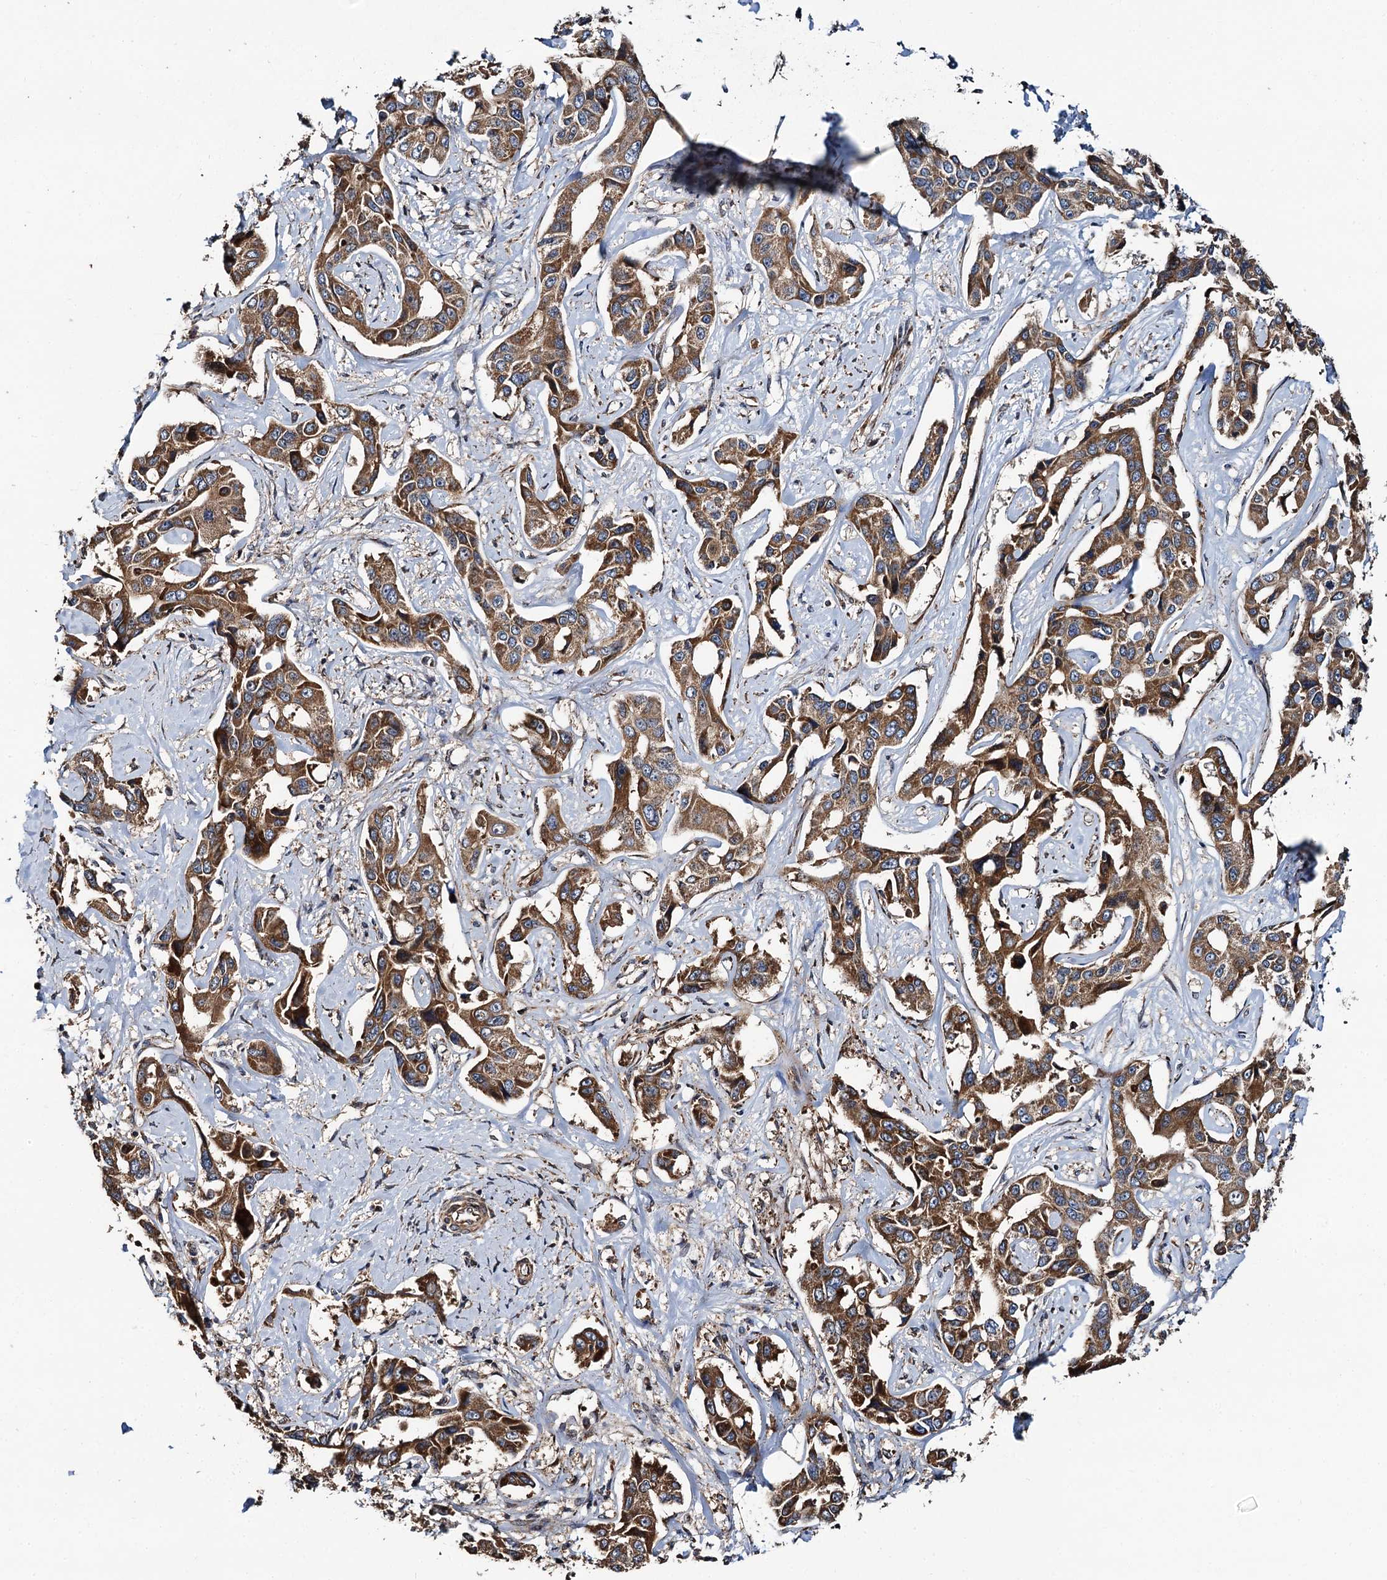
{"staining": {"intensity": "moderate", "quantity": ">75%", "location": "cytoplasmic/membranous"}, "tissue": "liver cancer", "cell_type": "Tumor cells", "image_type": "cancer", "snomed": [{"axis": "morphology", "description": "Cholangiocarcinoma"}, {"axis": "topography", "description": "Liver"}], "caption": "Cholangiocarcinoma (liver) stained for a protein shows moderate cytoplasmic/membranous positivity in tumor cells.", "gene": "NEK1", "patient": {"sex": "male", "age": 59}}